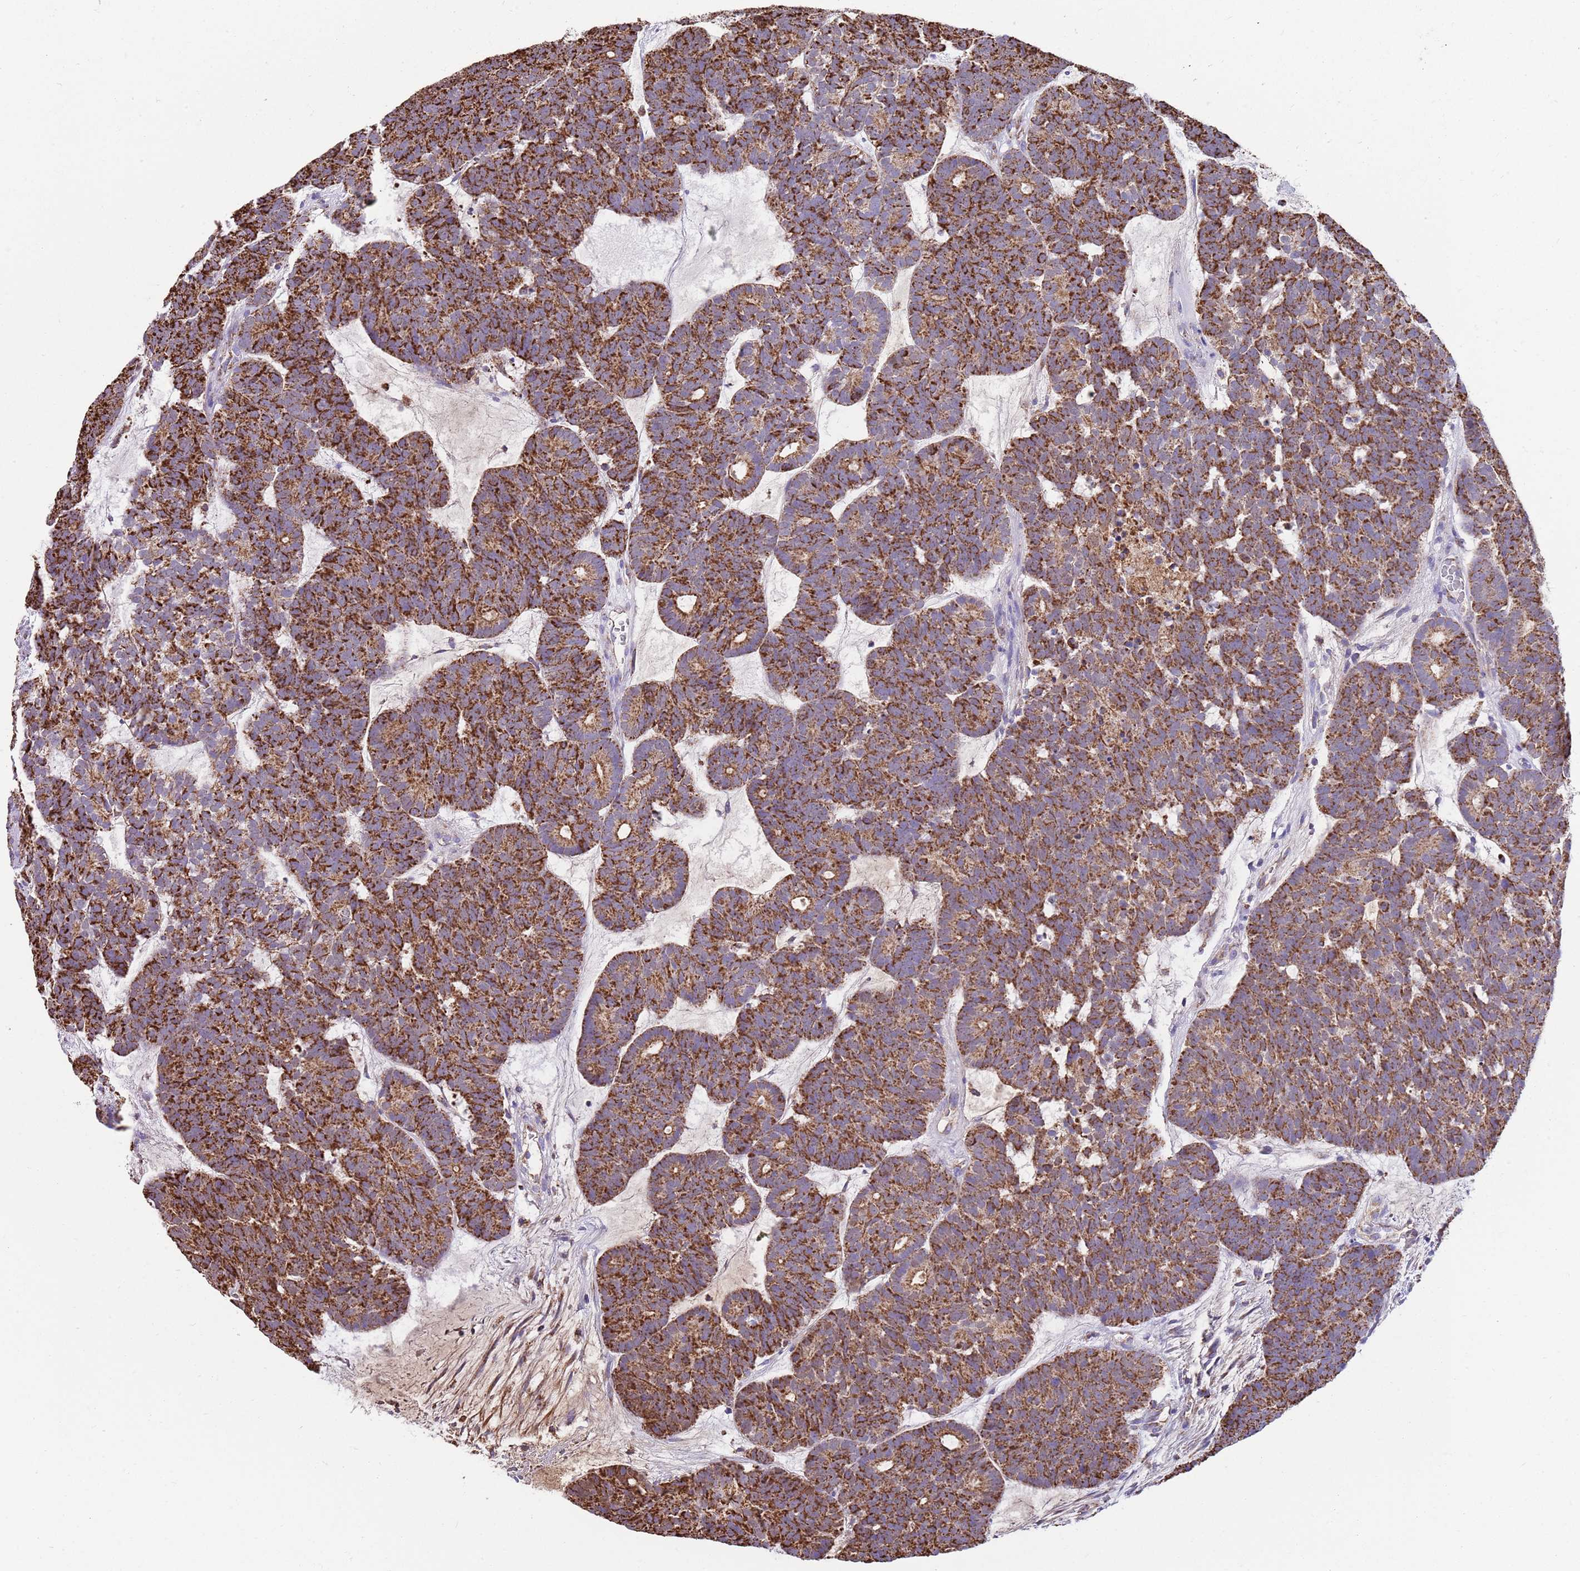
{"staining": {"intensity": "strong", "quantity": ">75%", "location": "cytoplasmic/membranous"}, "tissue": "head and neck cancer", "cell_type": "Tumor cells", "image_type": "cancer", "snomed": [{"axis": "morphology", "description": "Adenocarcinoma, NOS"}, {"axis": "topography", "description": "Head-Neck"}], "caption": "Protein staining of head and neck cancer (adenocarcinoma) tissue reveals strong cytoplasmic/membranous staining in about >75% of tumor cells. (Stains: DAB (3,3'-diaminobenzidine) in brown, nuclei in blue, Microscopy: brightfield microscopy at high magnification).", "gene": "TTLL1", "patient": {"sex": "female", "age": 81}}